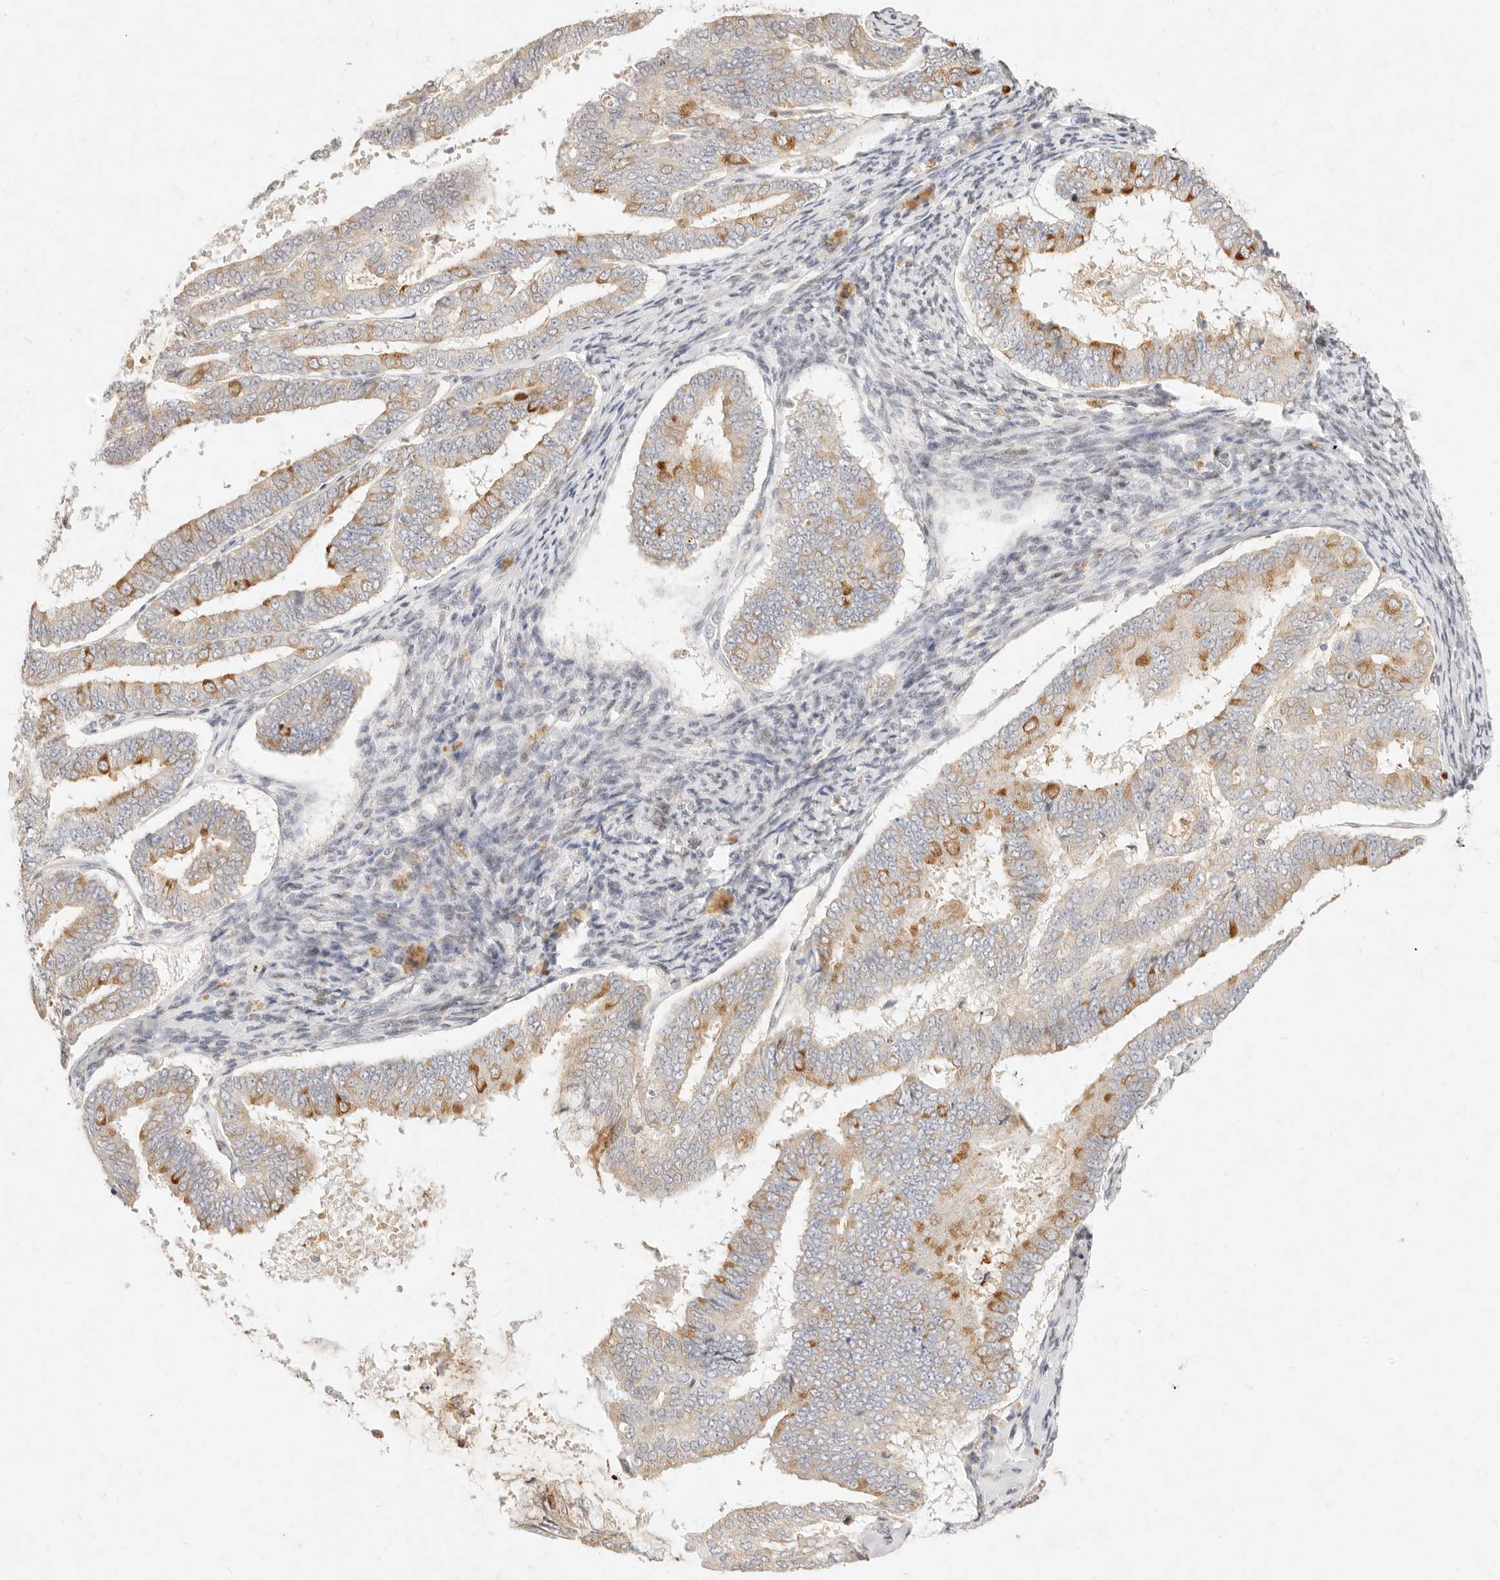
{"staining": {"intensity": "moderate", "quantity": "25%-75%", "location": "cytoplasmic/membranous"}, "tissue": "endometrial cancer", "cell_type": "Tumor cells", "image_type": "cancer", "snomed": [{"axis": "morphology", "description": "Adenocarcinoma, NOS"}, {"axis": "topography", "description": "Endometrium"}], "caption": "Protein expression by immunohistochemistry reveals moderate cytoplasmic/membranous expression in about 25%-75% of tumor cells in adenocarcinoma (endometrial).", "gene": "ASCL3", "patient": {"sex": "female", "age": 63}}